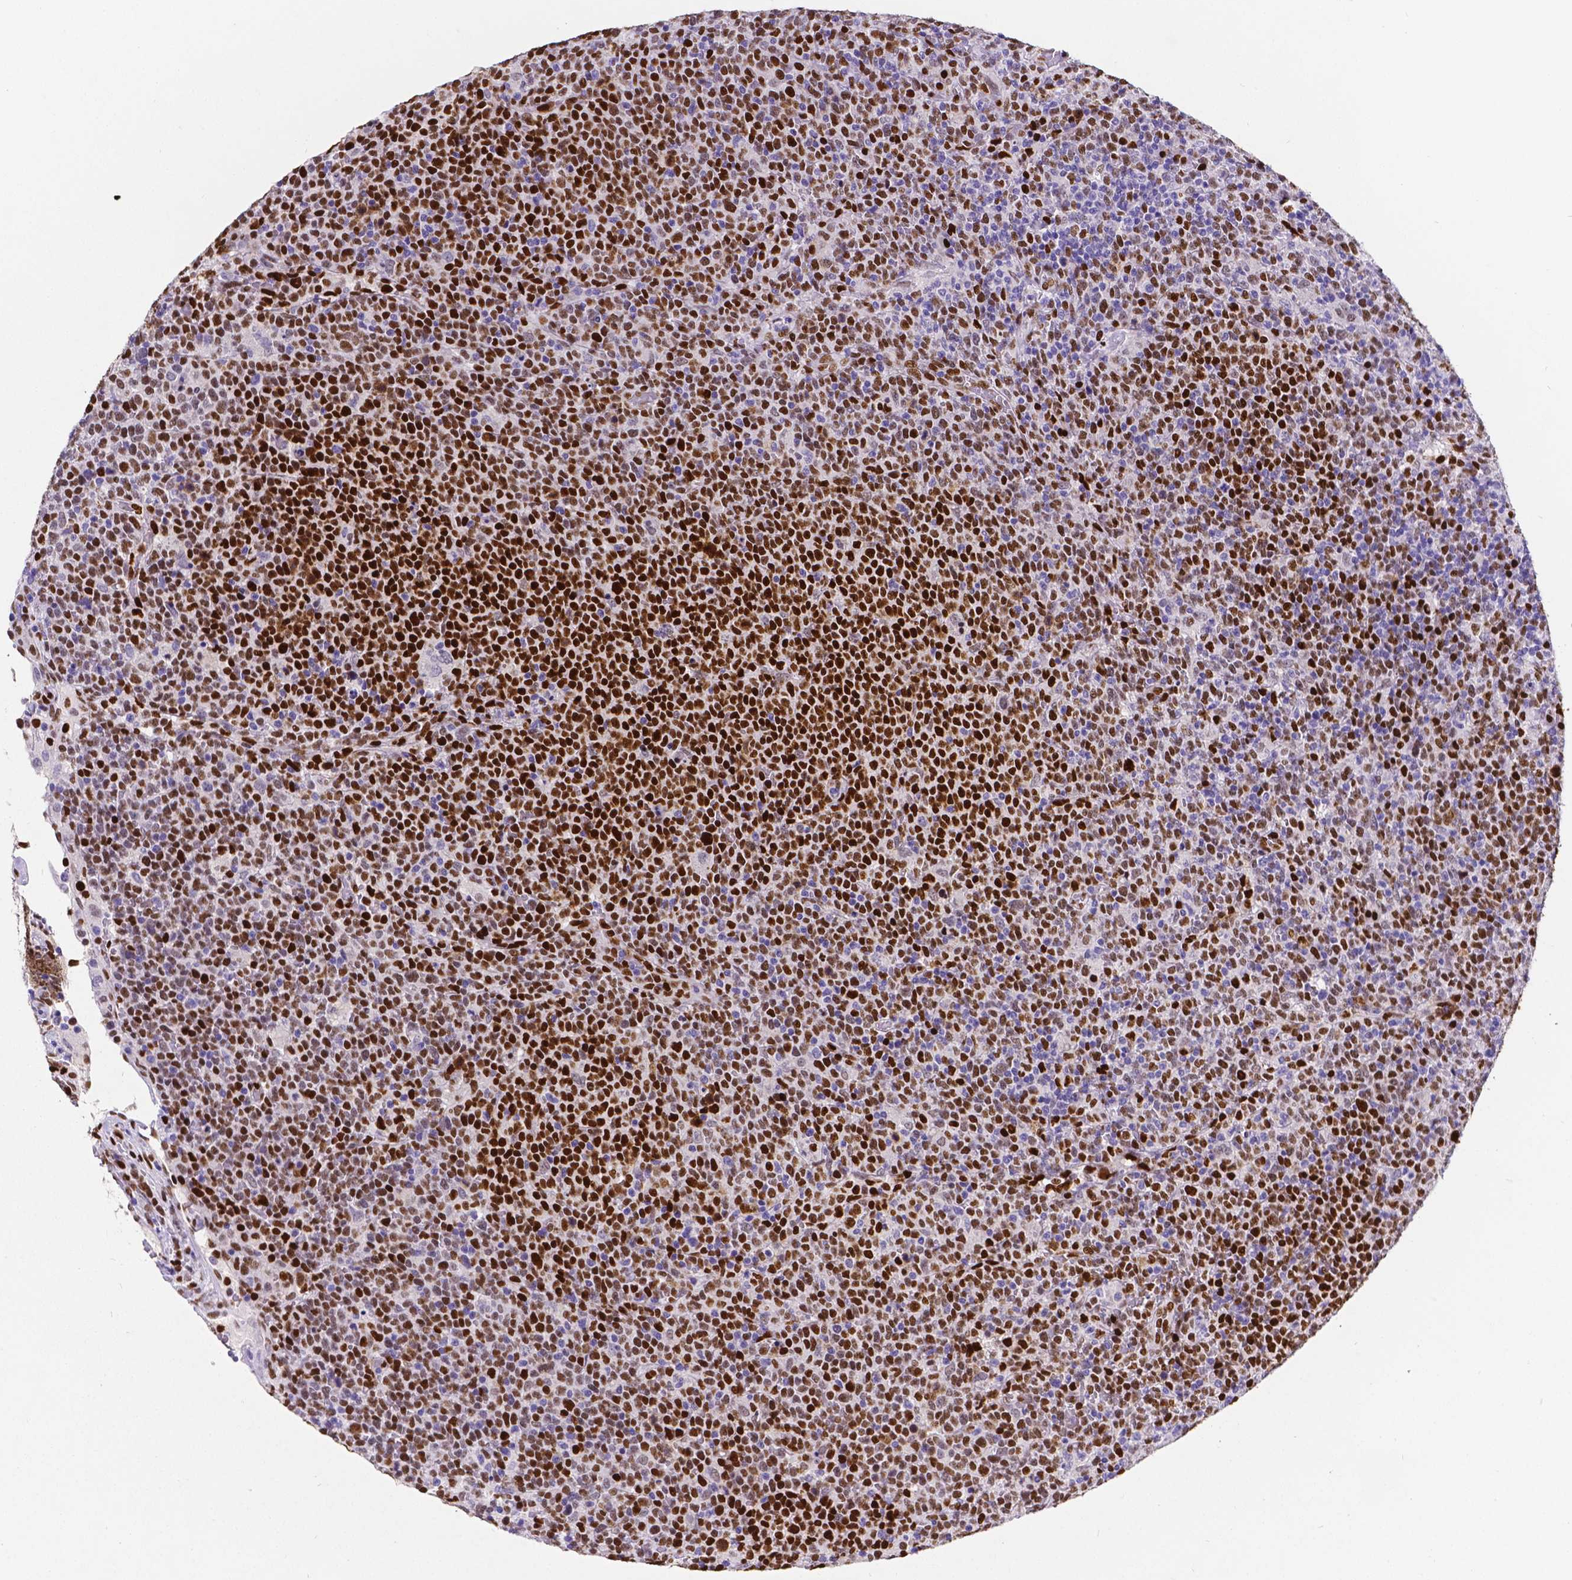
{"staining": {"intensity": "strong", "quantity": "25%-75%", "location": "nuclear"}, "tissue": "lymphoma", "cell_type": "Tumor cells", "image_type": "cancer", "snomed": [{"axis": "morphology", "description": "Malignant lymphoma, non-Hodgkin's type, High grade"}, {"axis": "topography", "description": "Lymph node"}], "caption": "Lymphoma stained with DAB immunohistochemistry (IHC) displays high levels of strong nuclear expression in approximately 25%-75% of tumor cells. The staining was performed using DAB to visualize the protein expression in brown, while the nuclei were stained in blue with hematoxylin (Magnification: 20x).", "gene": "MEF2C", "patient": {"sex": "male", "age": 61}}